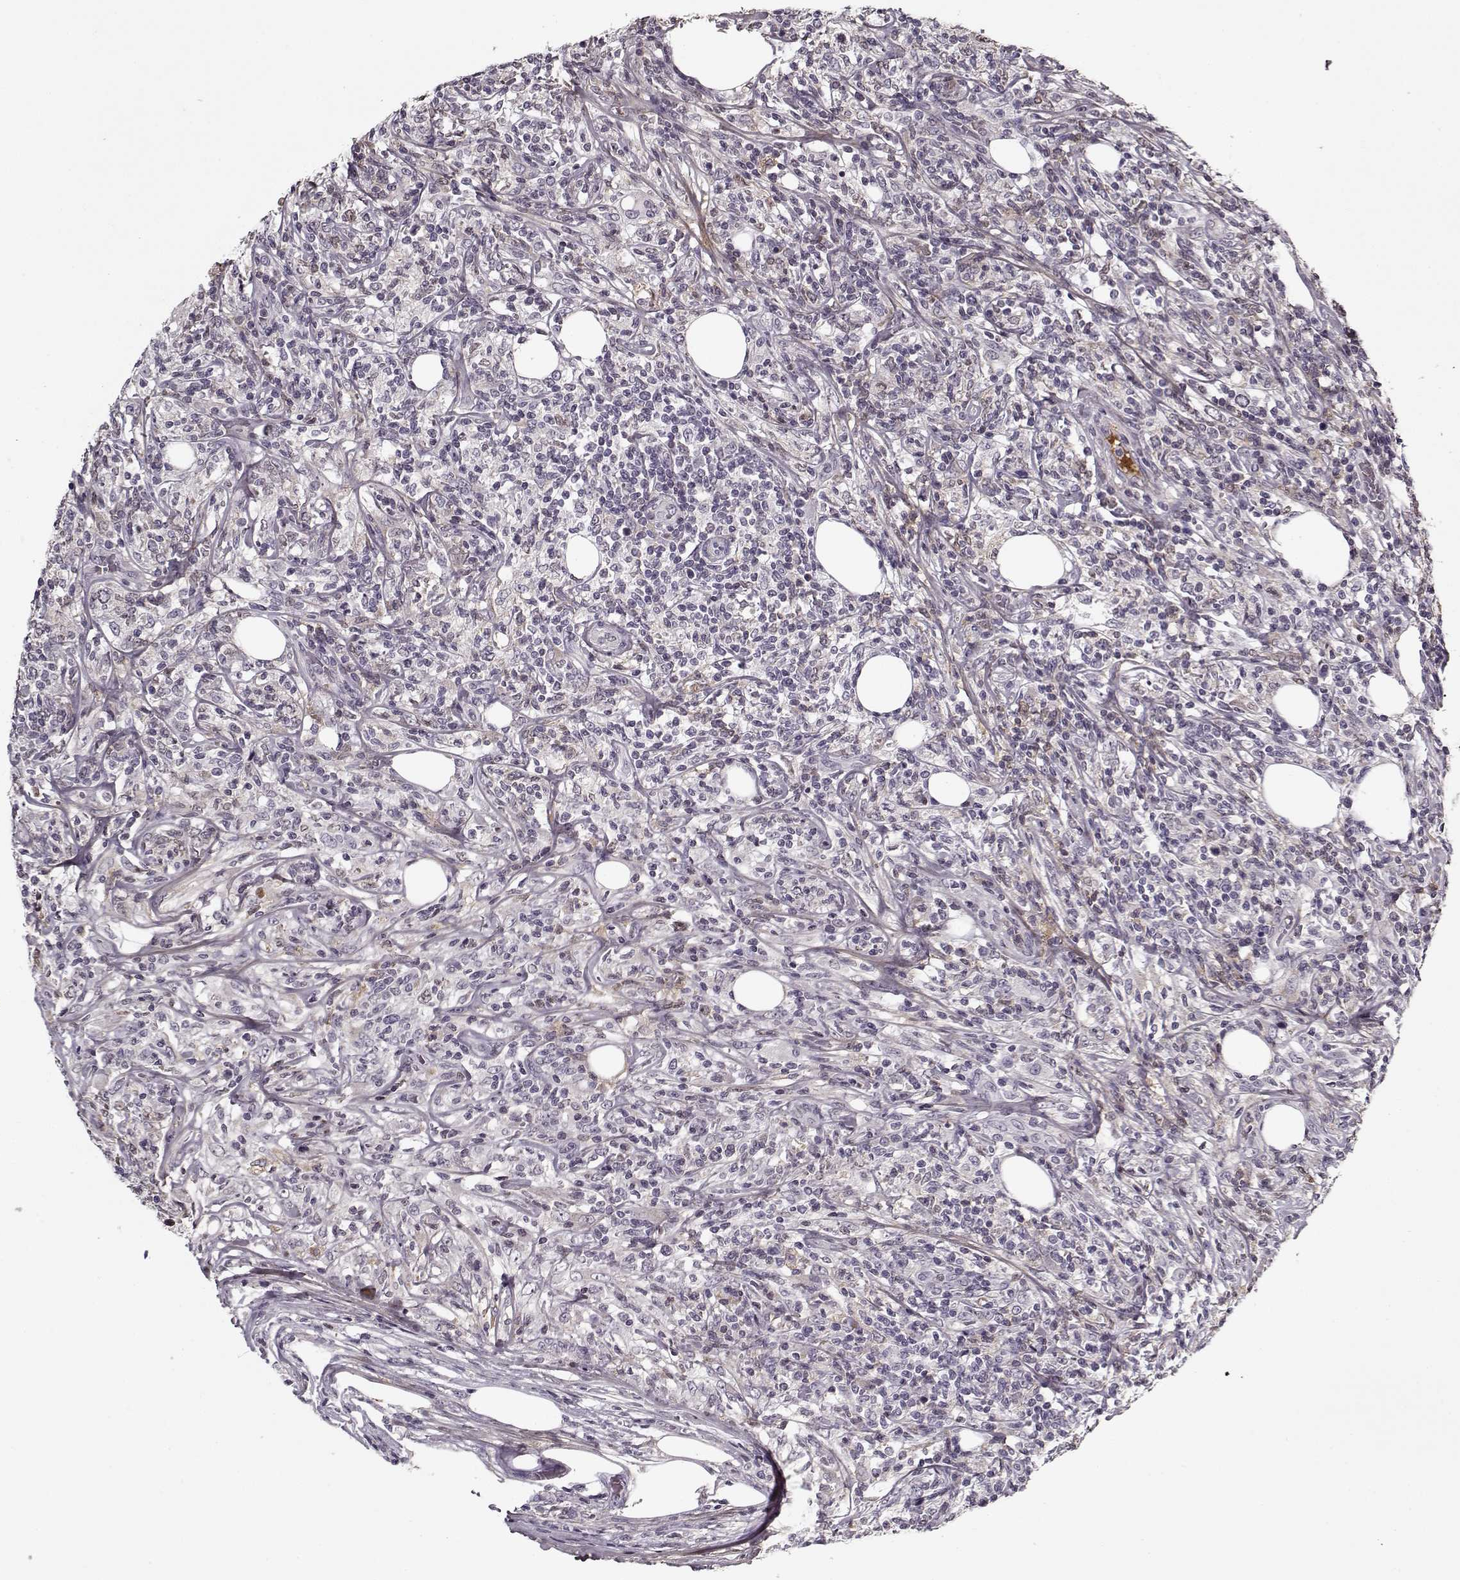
{"staining": {"intensity": "negative", "quantity": "none", "location": "none"}, "tissue": "lymphoma", "cell_type": "Tumor cells", "image_type": "cancer", "snomed": [{"axis": "morphology", "description": "Malignant lymphoma, non-Hodgkin's type, High grade"}, {"axis": "topography", "description": "Lymph node"}], "caption": "High power microscopy micrograph of an IHC micrograph of malignant lymphoma, non-Hodgkin's type (high-grade), revealing no significant staining in tumor cells.", "gene": "LUM", "patient": {"sex": "female", "age": 84}}